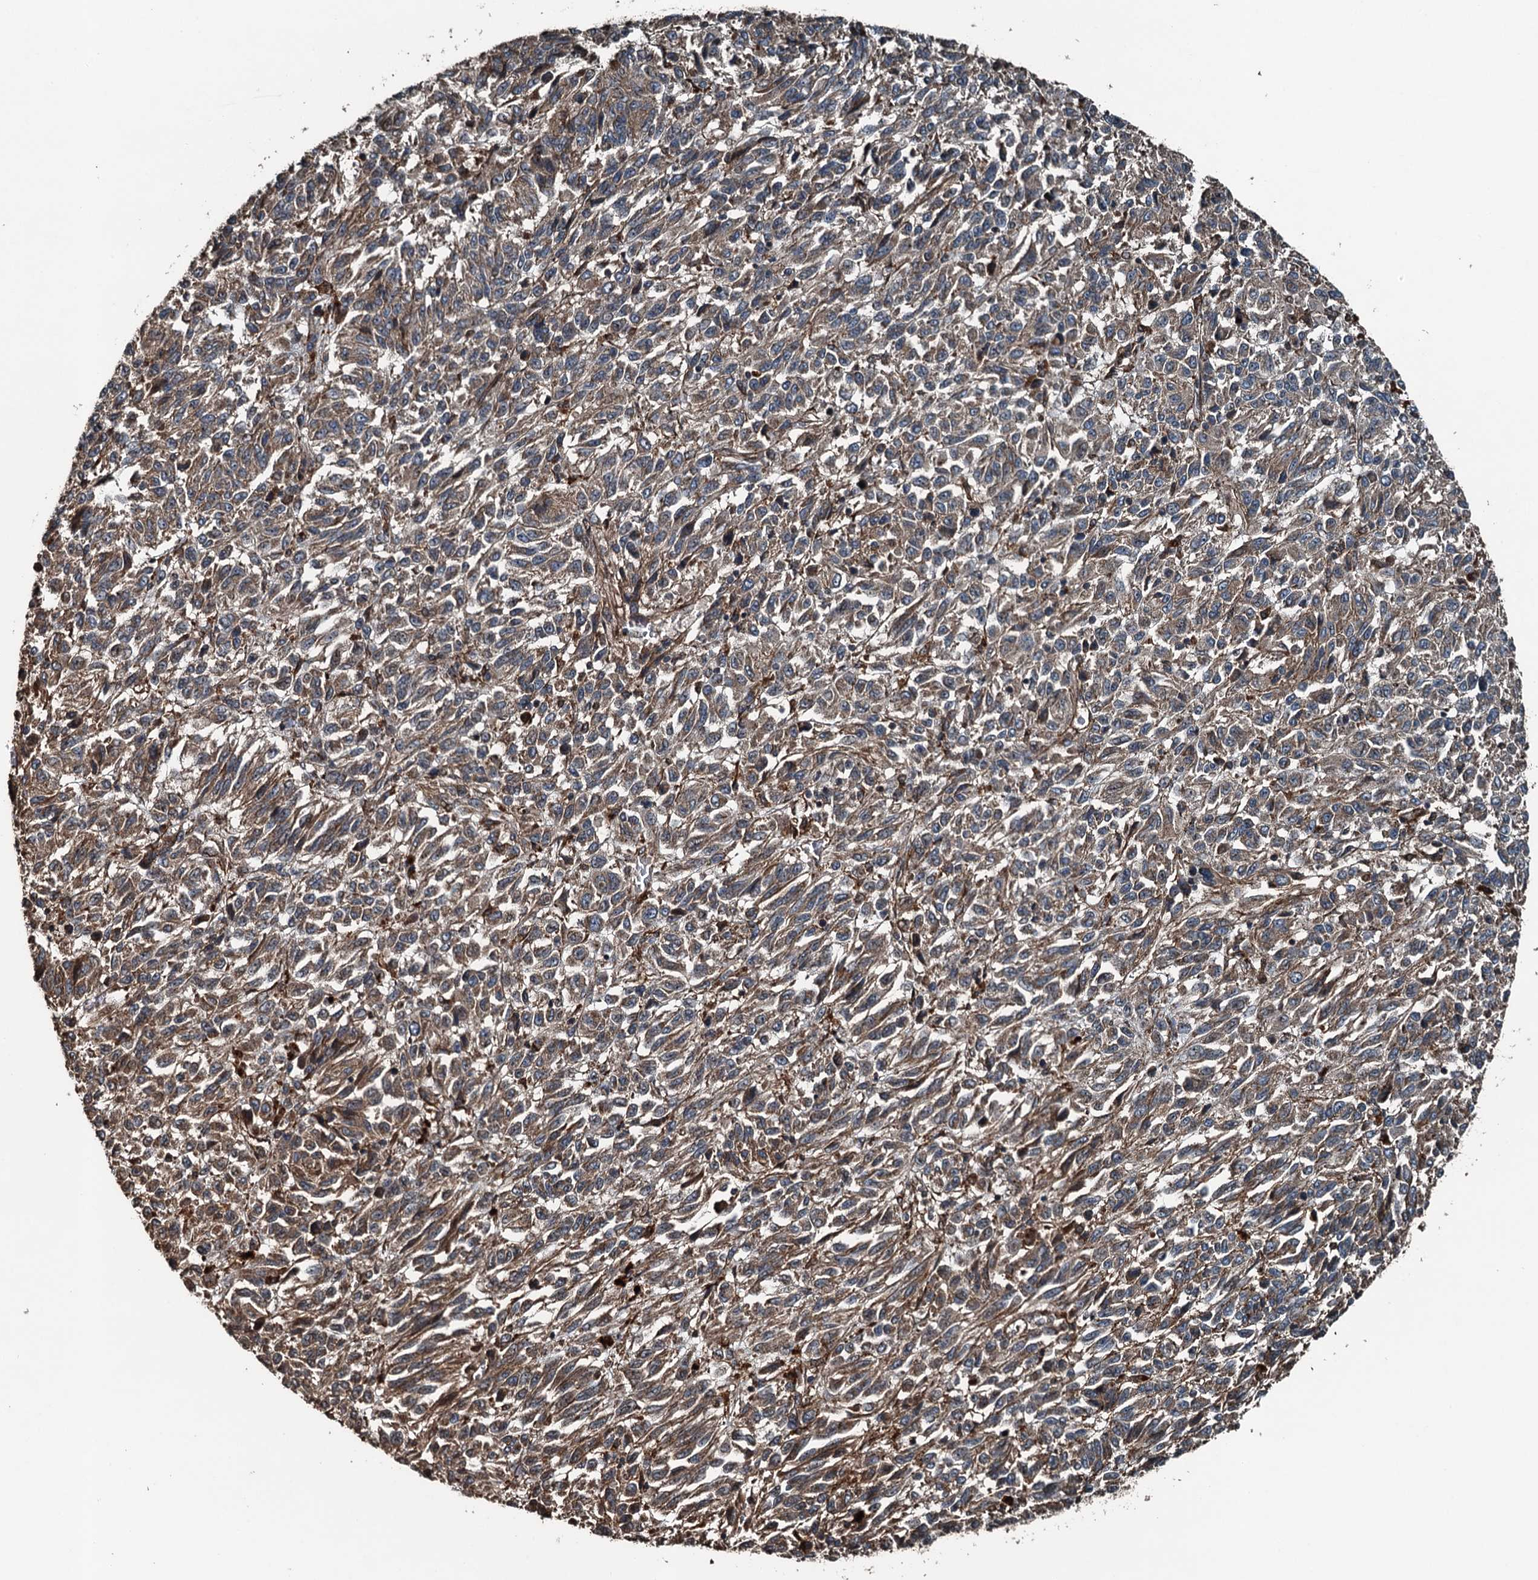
{"staining": {"intensity": "moderate", "quantity": "25%-75%", "location": "cytoplasmic/membranous"}, "tissue": "melanoma", "cell_type": "Tumor cells", "image_type": "cancer", "snomed": [{"axis": "morphology", "description": "Malignant melanoma, Metastatic site"}, {"axis": "topography", "description": "Lung"}], "caption": "Malignant melanoma (metastatic site) was stained to show a protein in brown. There is medium levels of moderate cytoplasmic/membranous positivity in about 25%-75% of tumor cells. Ihc stains the protein in brown and the nuclei are stained blue.", "gene": "TCTN1", "patient": {"sex": "male", "age": 64}}